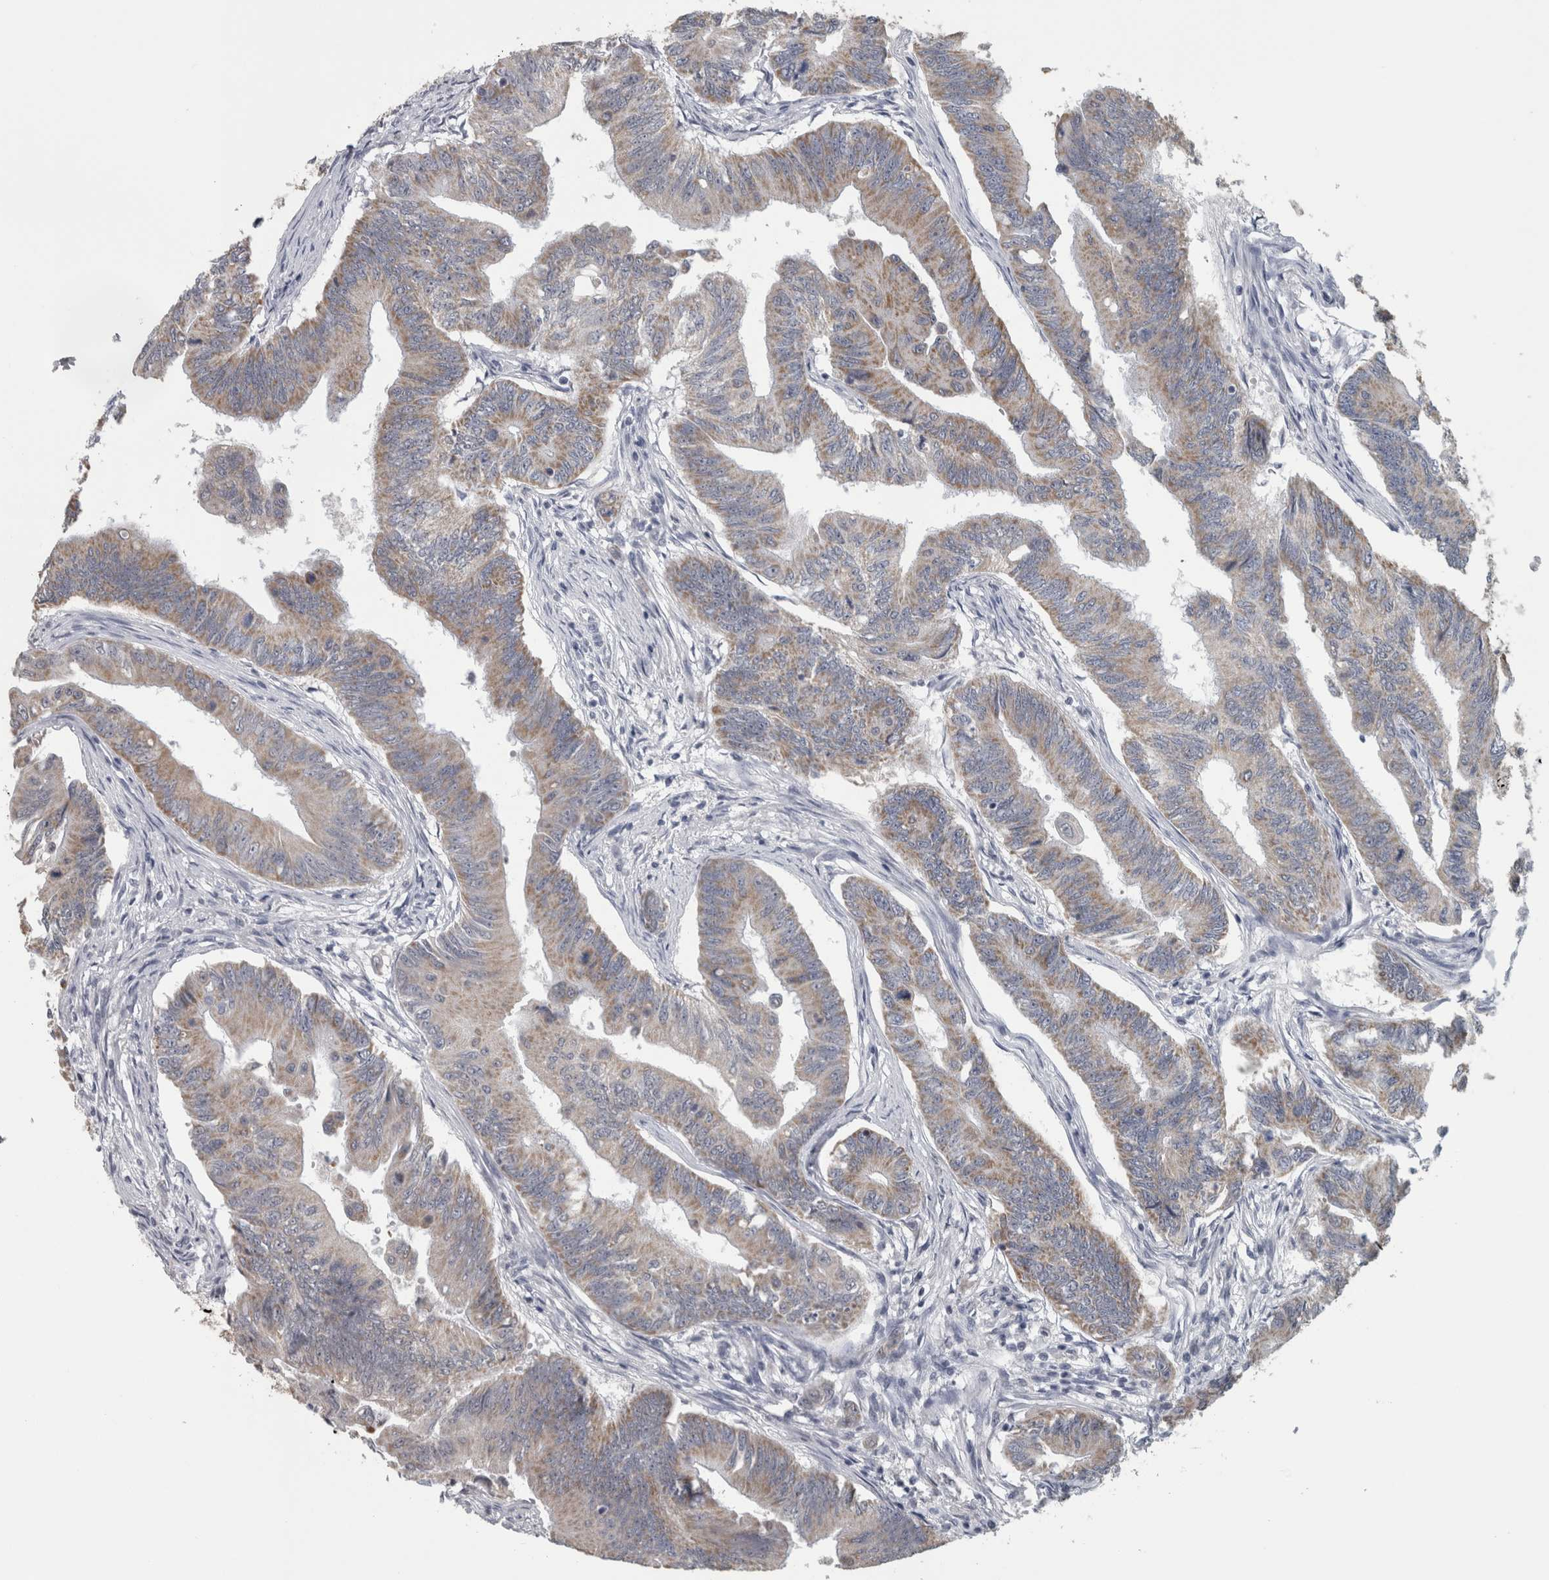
{"staining": {"intensity": "weak", "quantity": ">75%", "location": "cytoplasmic/membranous"}, "tissue": "colorectal cancer", "cell_type": "Tumor cells", "image_type": "cancer", "snomed": [{"axis": "morphology", "description": "Adenoma, NOS"}, {"axis": "morphology", "description": "Adenocarcinoma, NOS"}, {"axis": "topography", "description": "Colon"}], "caption": "Immunohistochemistry staining of colorectal cancer, which shows low levels of weak cytoplasmic/membranous expression in approximately >75% of tumor cells indicating weak cytoplasmic/membranous protein positivity. The staining was performed using DAB (brown) for protein detection and nuclei were counterstained in hematoxylin (blue).", "gene": "OR2K2", "patient": {"sex": "male", "age": 79}}